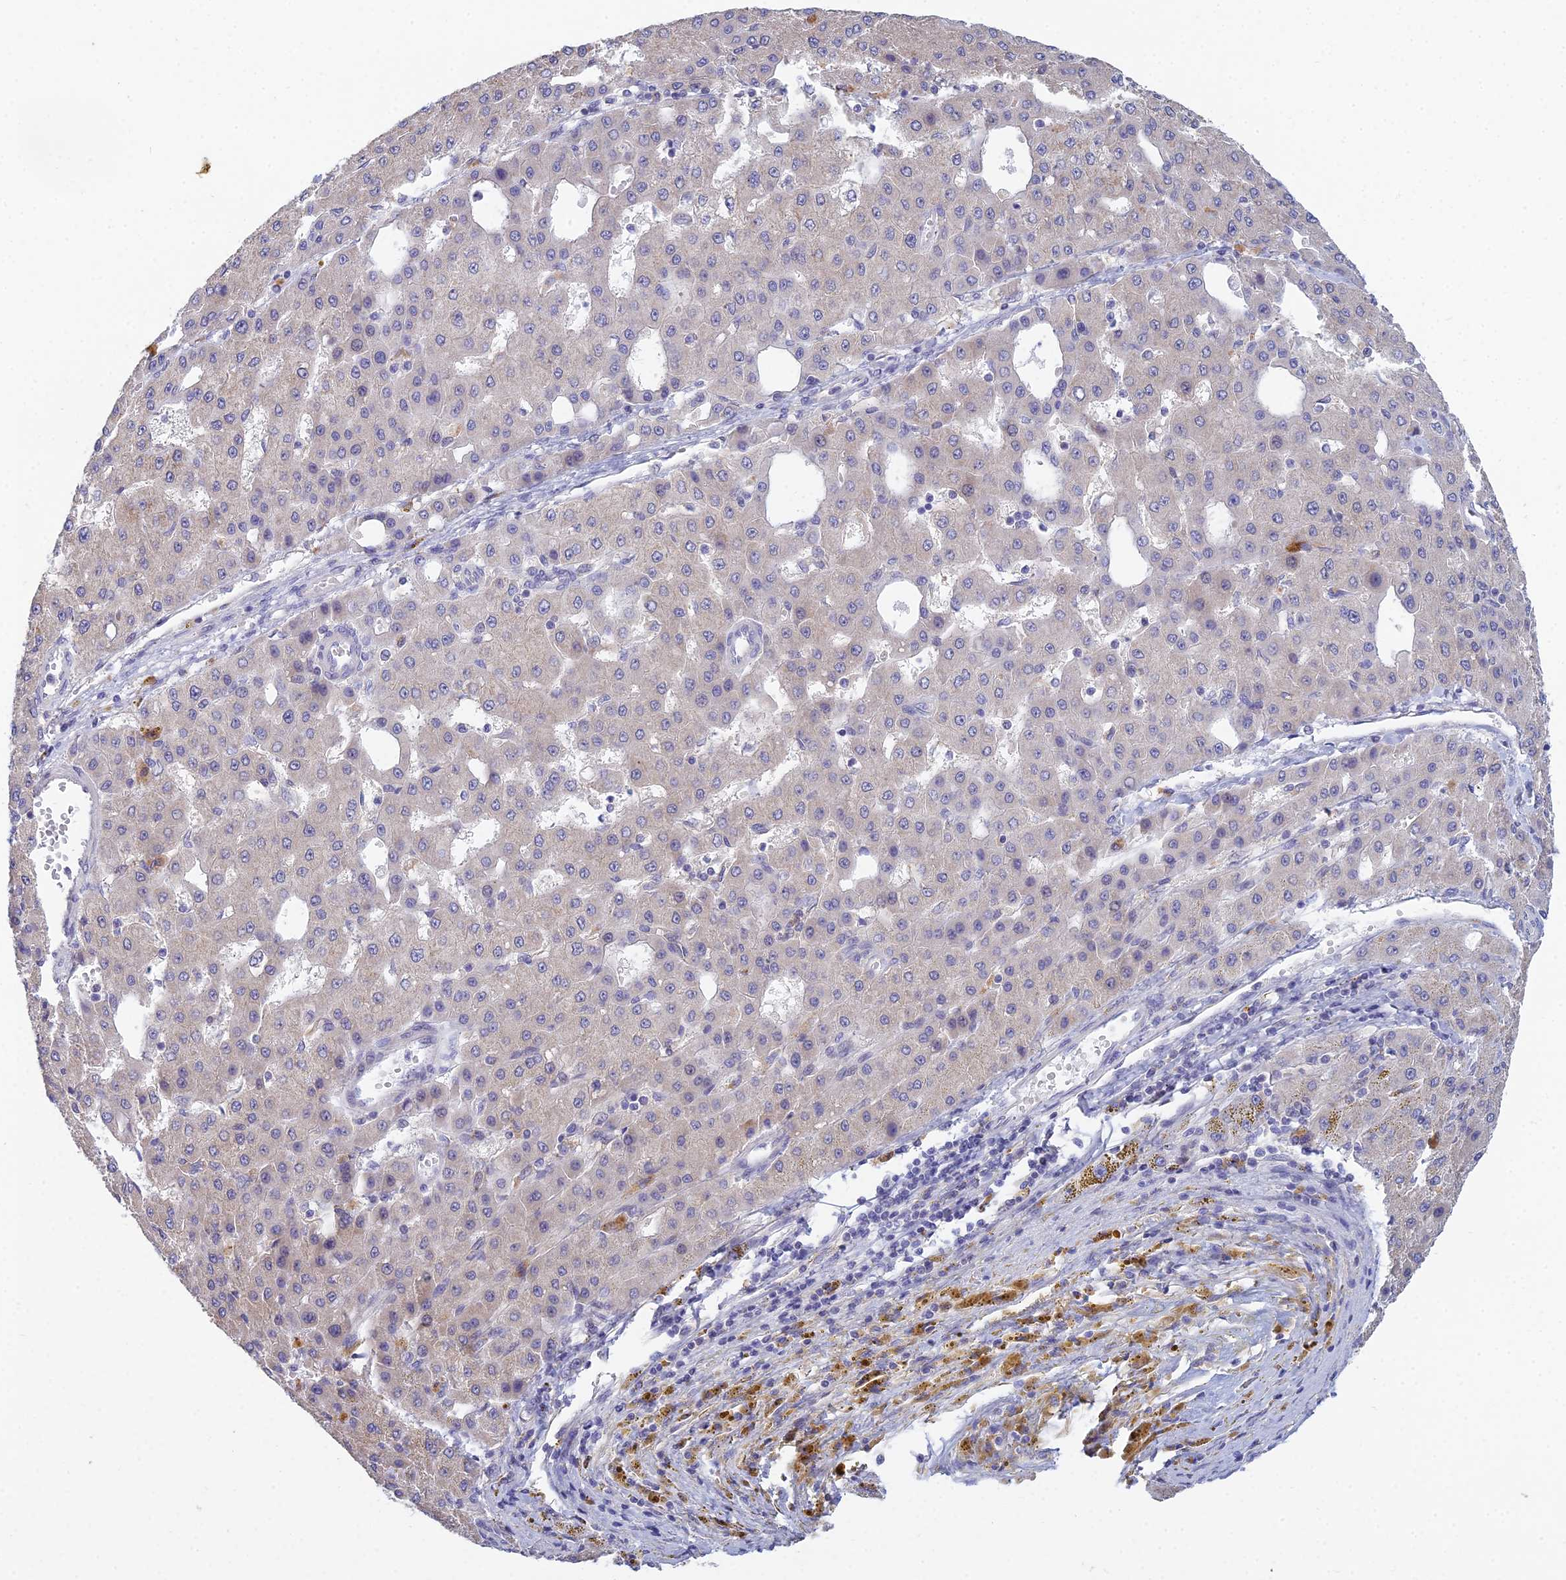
{"staining": {"intensity": "negative", "quantity": "none", "location": "none"}, "tissue": "liver cancer", "cell_type": "Tumor cells", "image_type": "cancer", "snomed": [{"axis": "morphology", "description": "Carcinoma, Hepatocellular, NOS"}, {"axis": "topography", "description": "Liver"}], "caption": "There is no significant expression in tumor cells of liver cancer (hepatocellular carcinoma).", "gene": "METTL26", "patient": {"sex": "male", "age": 47}}